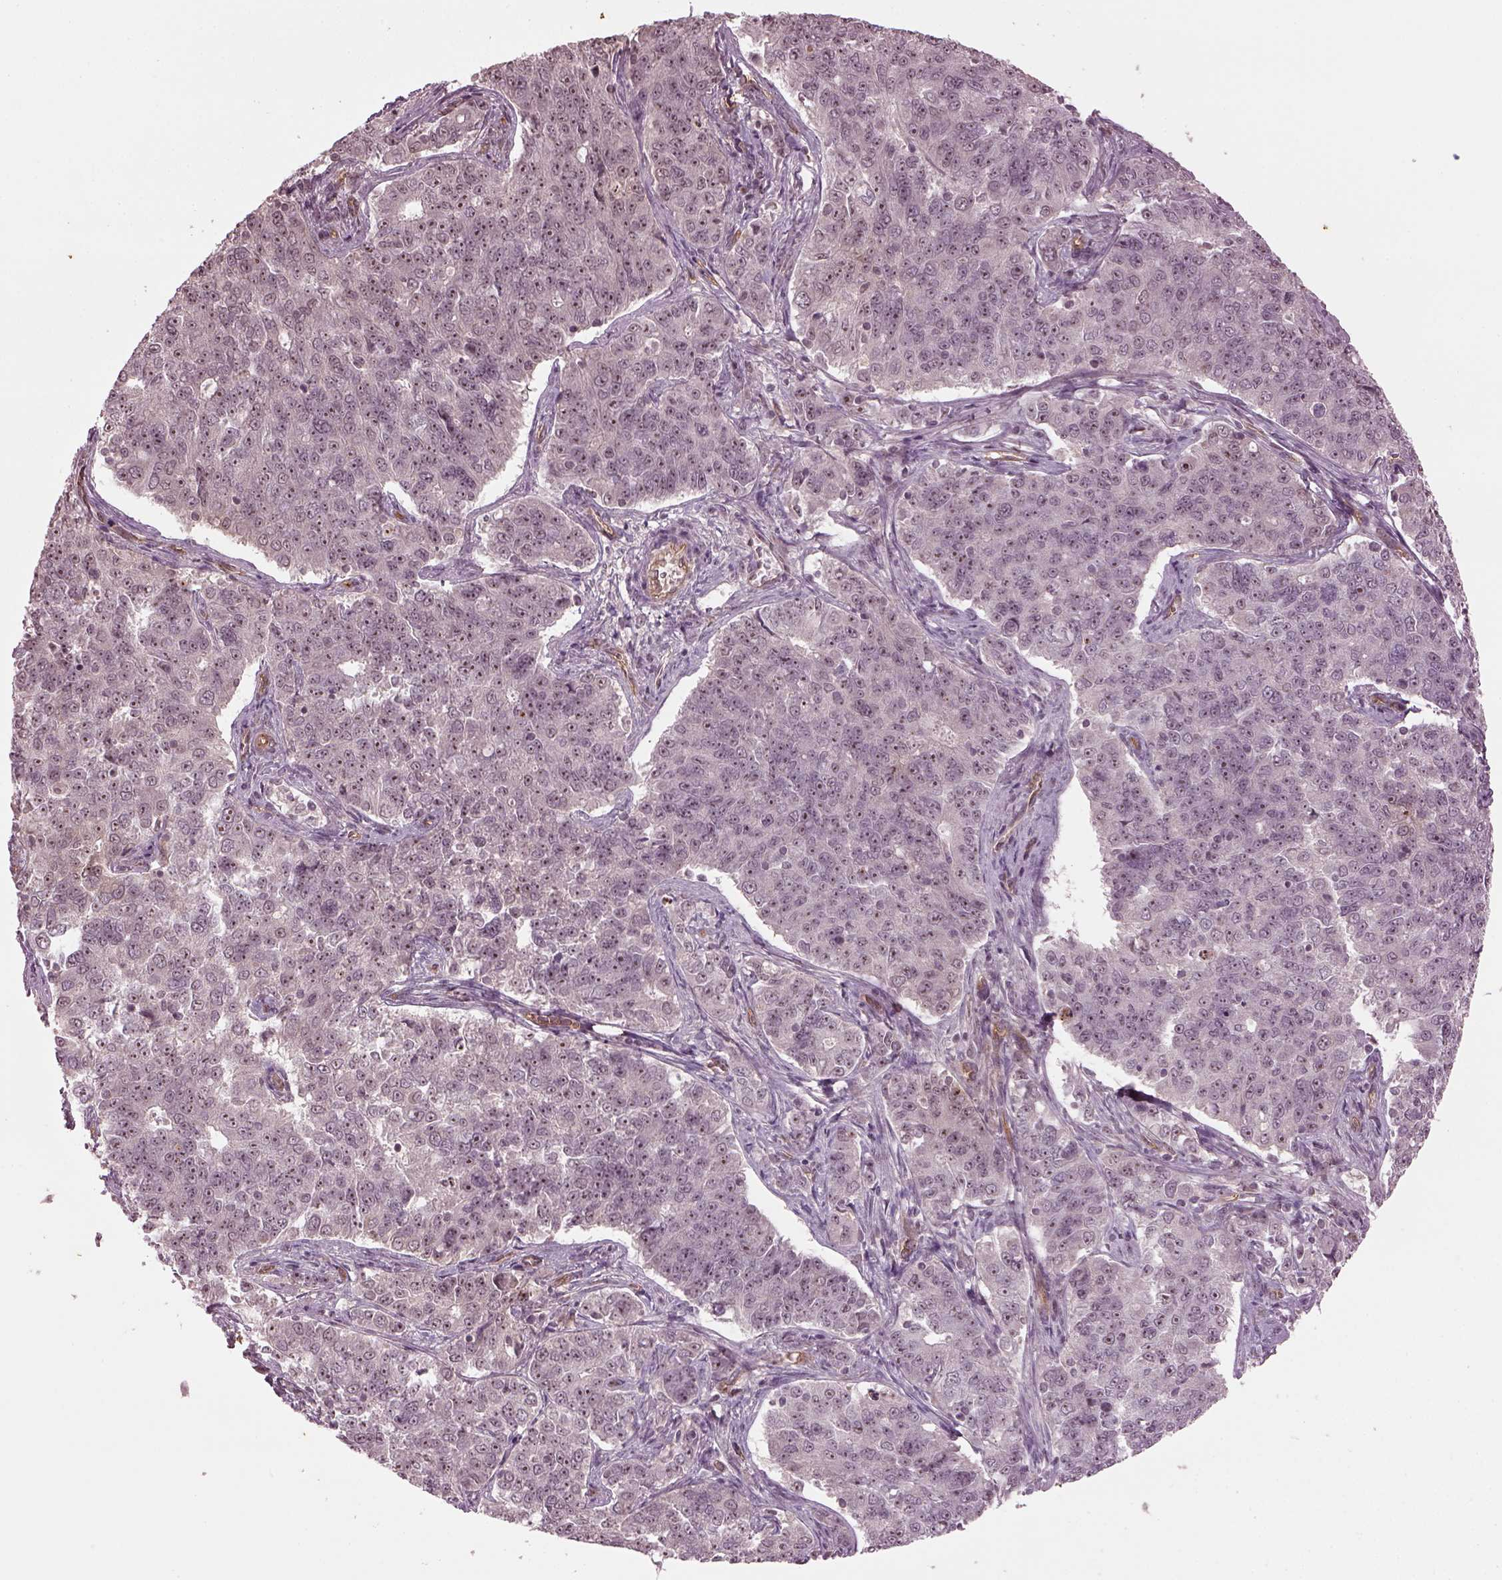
{"staining": {"intensity": "moderate", "quantity": ">75%", "location": "nuclear"}, "tissue": "endometrial cancer", "cell_type": "Tumor cells", "image_type": "cancer", "snomed": [{"axis": "morphology", "description": "Adenocarcinoma, NOS"}, {"axis": "topography", "description": "Endometrium"}], "caption": "Protein staining displays moderate nuclear staining in approximately >75% of tumor cells in endometrial cancer (adenocarcinoma).", "gene": "GNRH1", "patient": {"sex": "female", "age": 43}}